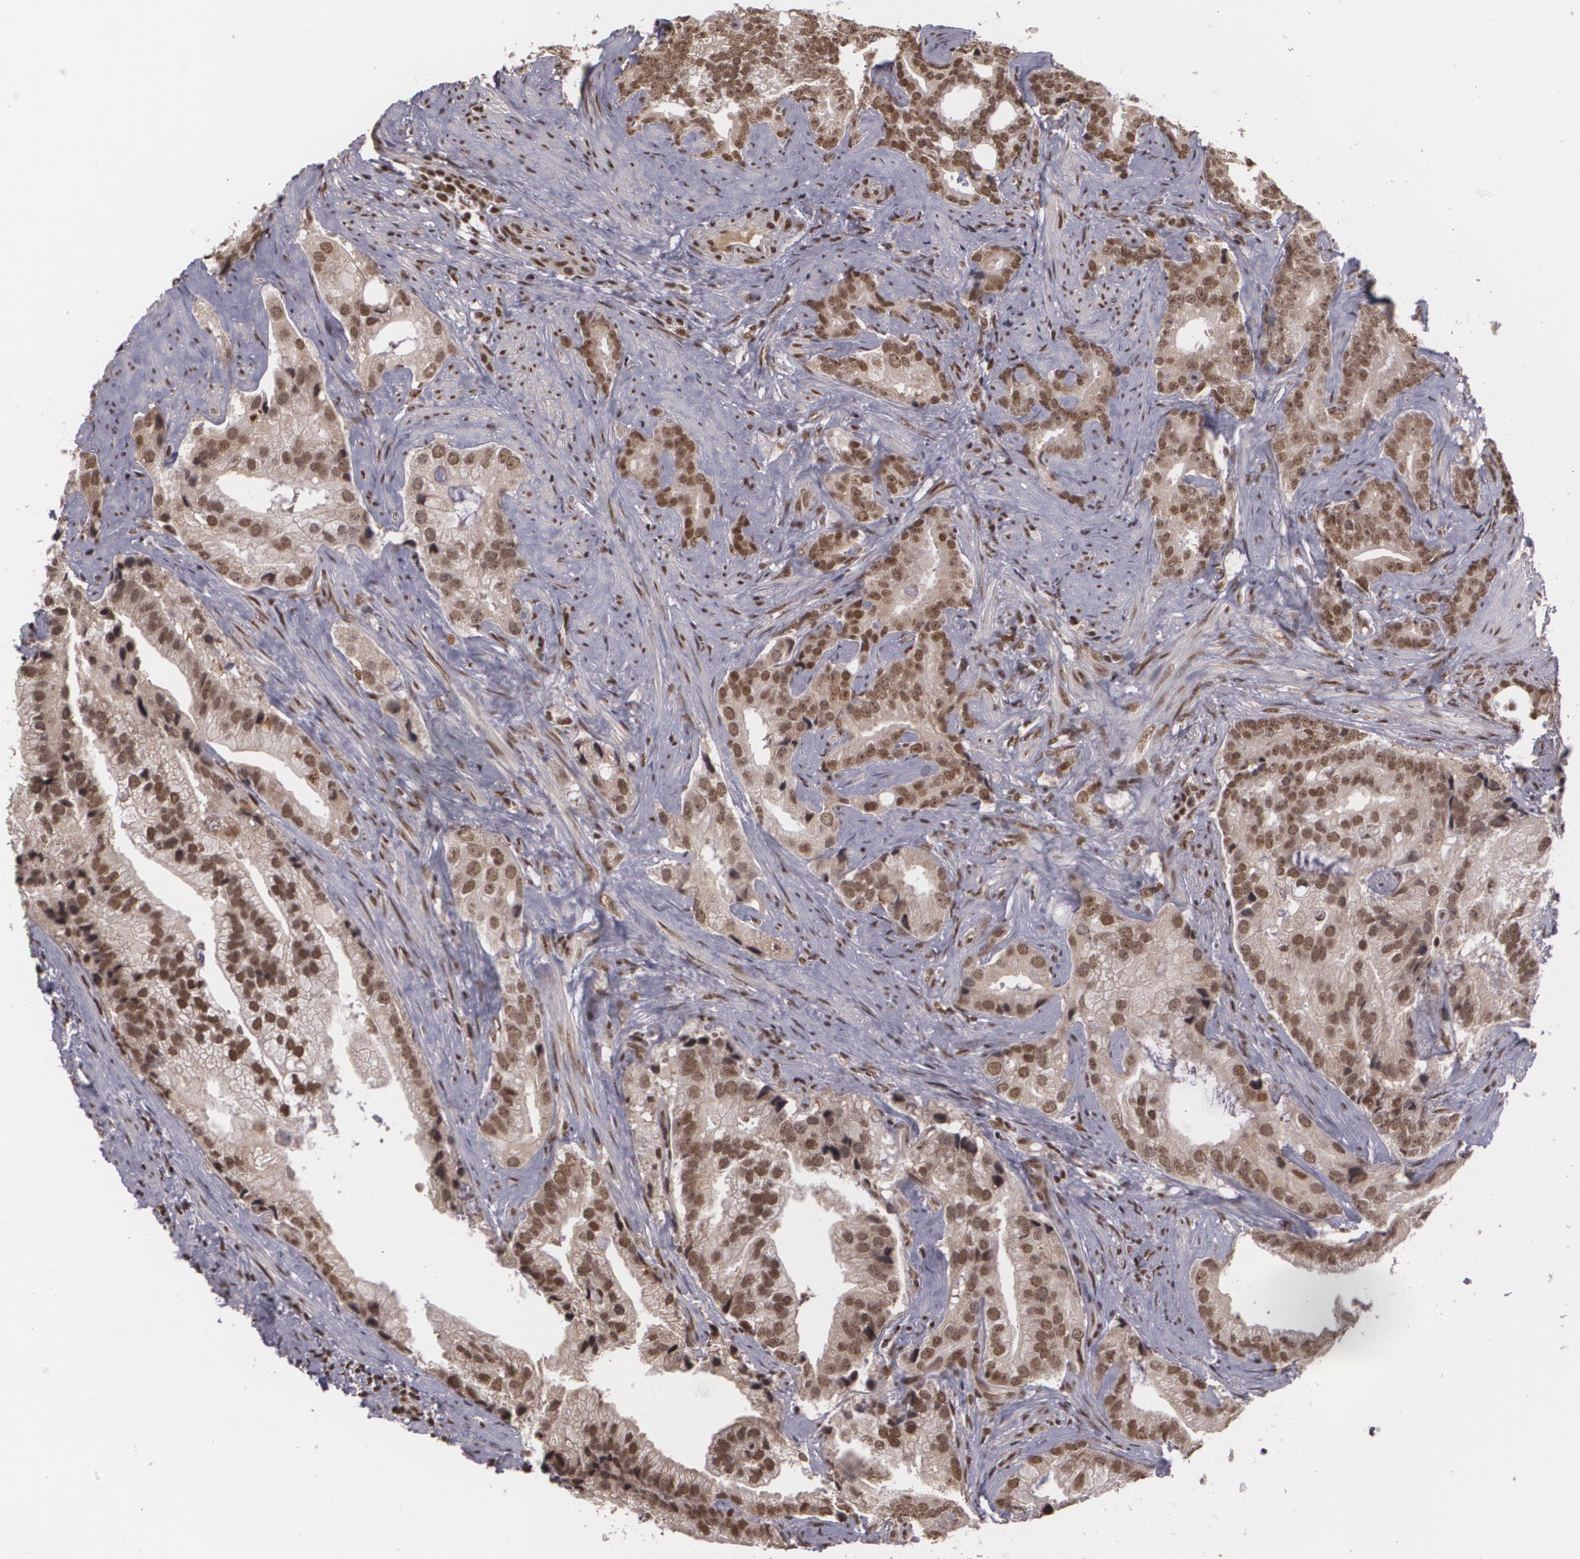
{"staining": {"intensity": "strong", "quantity": ">75%", "location": "nuclear"}, "tissue": "prostate cancer", "cell_type": "Tumor cells", "image_type": "cancer", "snomed": [{"axis": "morphology", "description": "Adenocarcinoma, Low grade"}, {"axis": "topography", "description": "Prostate"}], "caption": "Immunohistochemistry of prostate cancer (low-grade adenocarcinoma) shows high levels of strong nuclear expression in approximately >75% of tumor cells. The staining was performed using DAB to visualize the protein expression in brown, while the nuclei were stained in blue with hematoxylin (Magnification: 20x).", "gene": "RXRB", "patient": {"sex": "male", "age": 71}}